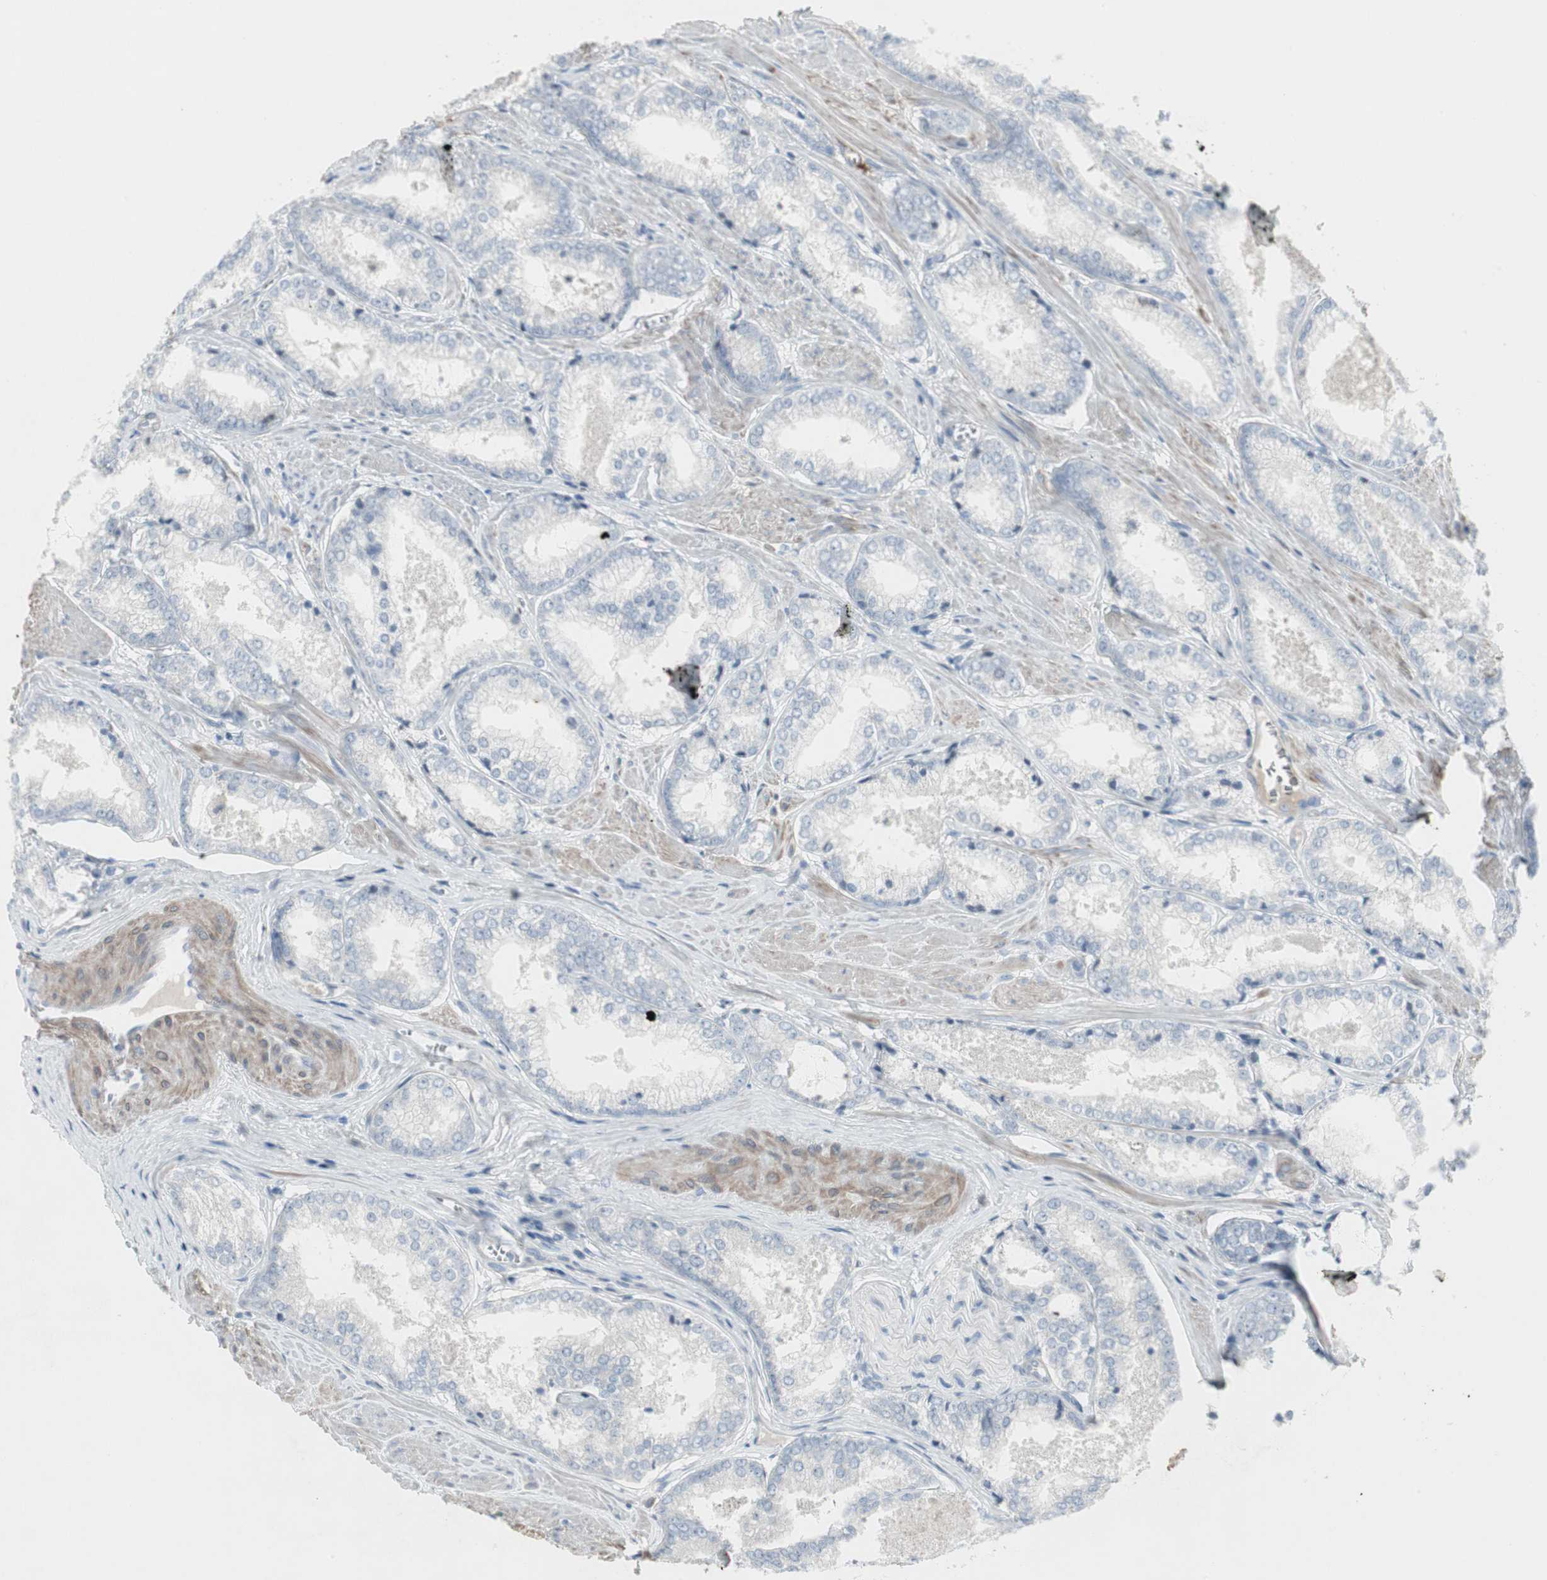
{"staining": {"intensity": "negative", "quantity": "none", "location": "none"}, "tissue": "prostate cancer", "cell_type": "Tumor cells", "image_type": "cancer", "snomed": [{"axis": "morphology", "description": "Adenocarcinoma, Low grade"}, {"axis": "topography", "description": "Prostate"}], "caption": "Immunohistochemistry micrograph of prostate low-grade adenocarcinoma stained for a protein (brown), which reveals no staining in tumor cells.", "gene": "PIGR", "patient": {"sex": "male", "age": 64}}